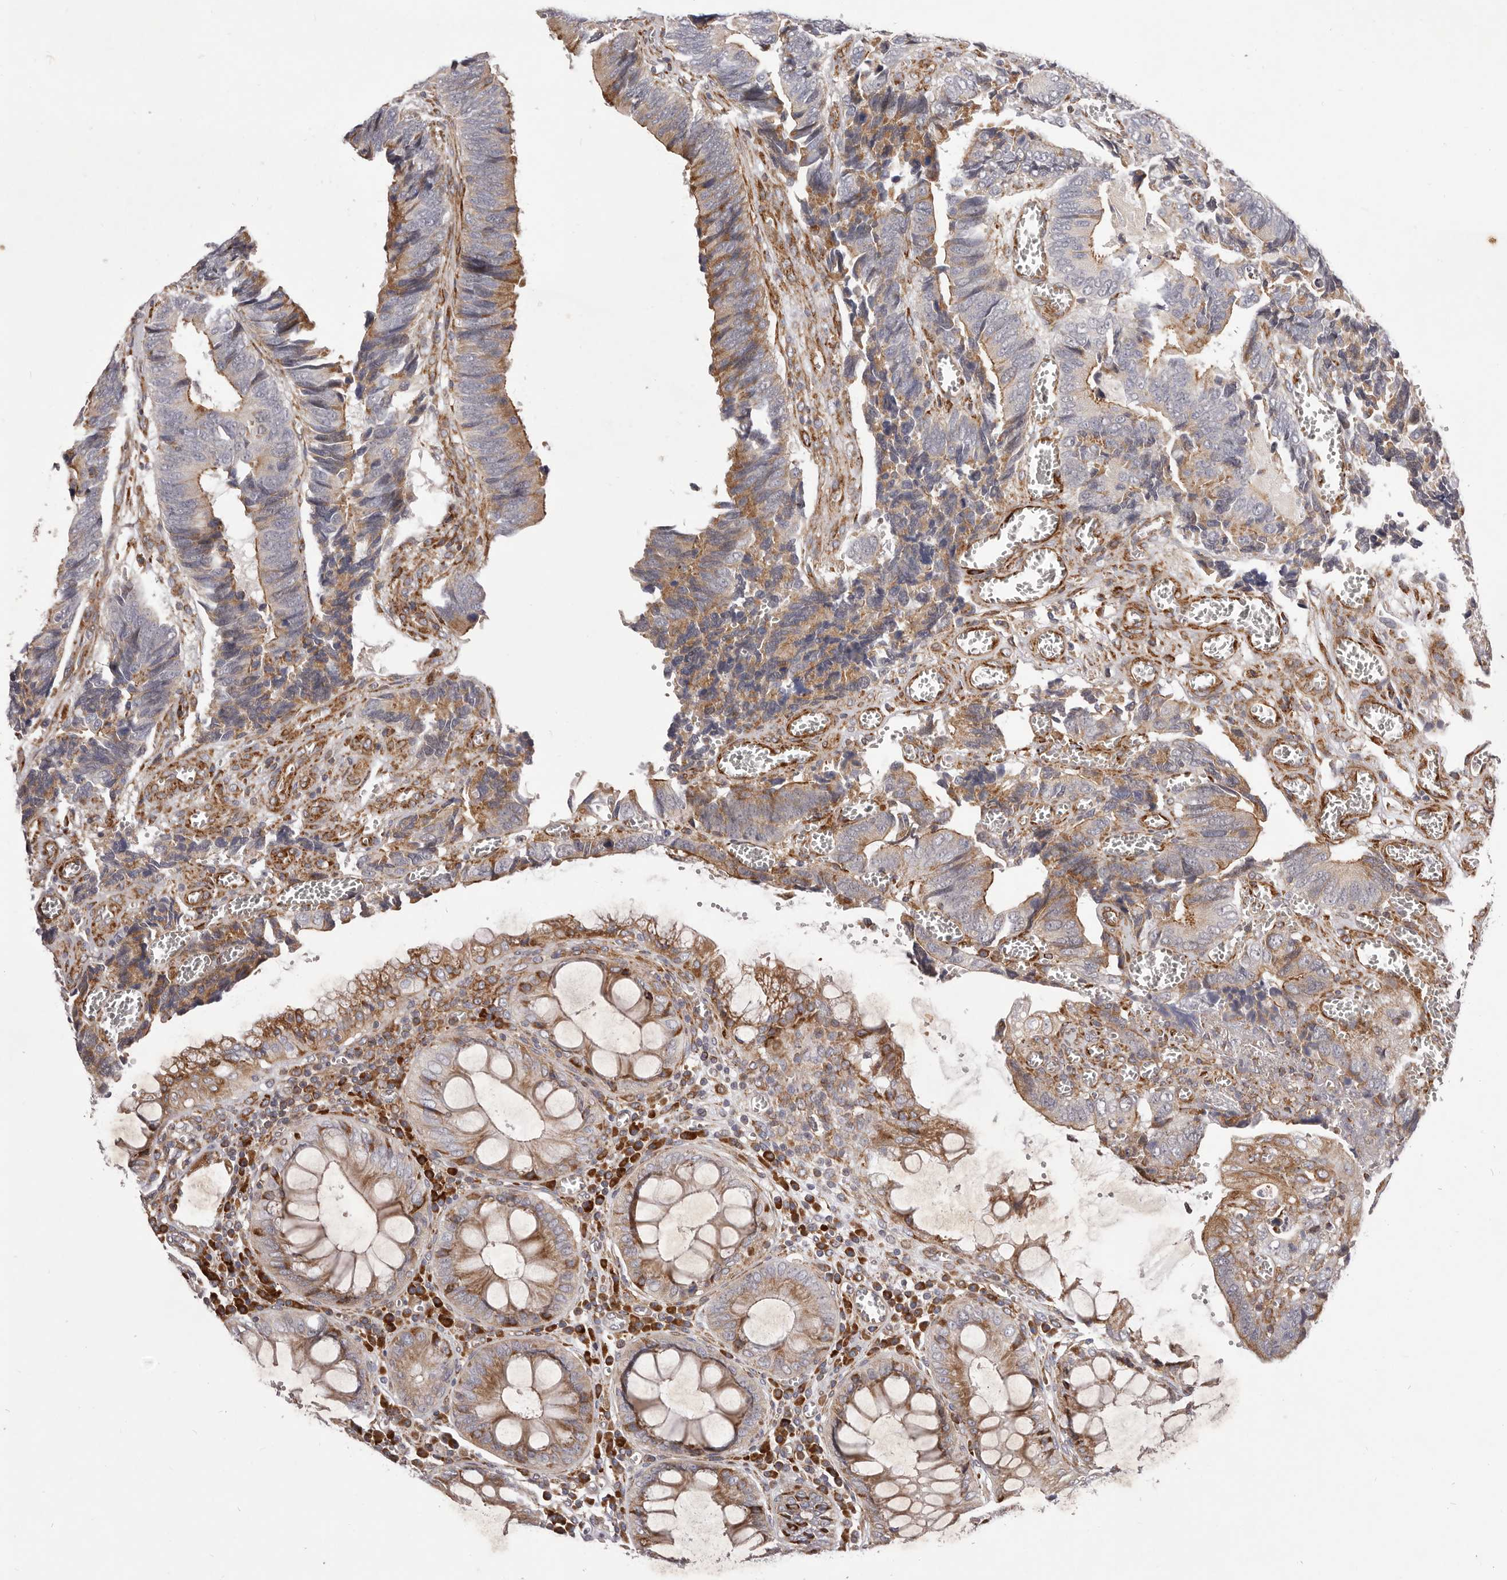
{"staining": {"intensity": "moderate", "quantity": "25%-75%", "location": "cytoplasmic/membranous"}, "tissue": "colorectal cancer", "cell_type": "Tumor cells", "image_type": "cancer", "snomed": [{"axis": "morphology", "description": "Adenocarcinoma, NOS"}, {"axis": "topography", "description": "Colon"}], "caption": "Protein expression analysis of colorectal cancer shows moderate cytoplasmic/membranous positivity in about 25%-75% of tumor cells.", "gene": "ALPK1", "patient": {"sex": "male", "age": 72}}